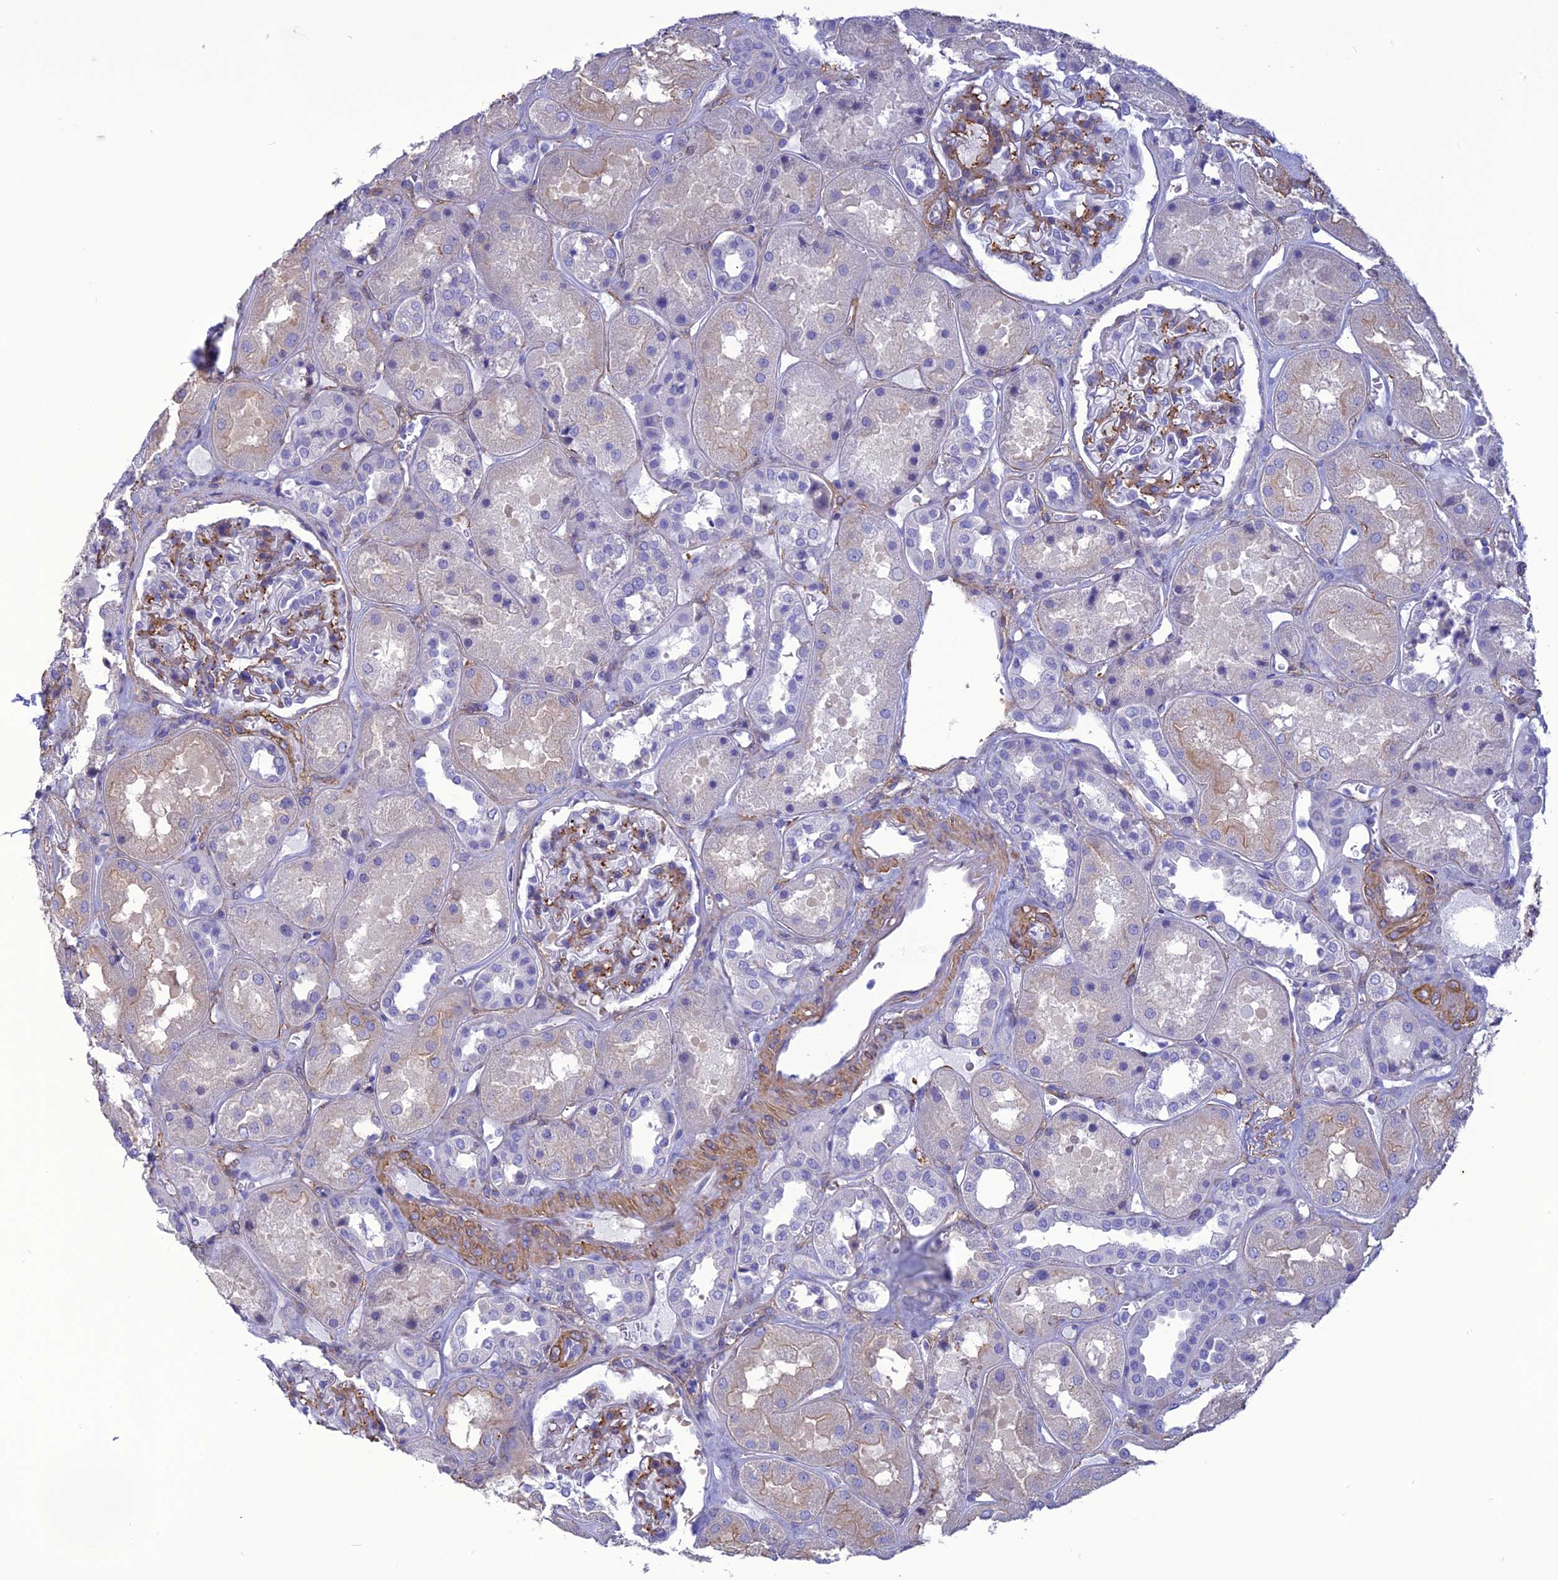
{"staining": {"intensity": "weak", "quantity": "25%-75%", "location": "cytoplasmic/membranous"}, "tissue": "kidney", "cell_type": "Cells in glomeruli", "image_type": "normal", "snomed": [{"axis": "morphology", "description": "Normal tissue, NOS"}, {"axis": "topography", "description": "Kidney"}], "caption": "Cells in glomeruli exhibit low levels of weak cytoplasmic/membranous positivity in about 25%-75% of cells in normal human kidney. (brown staining indicates protein expression, while blue staining denotes nuclei).", "gene": "NKD1", "patient": {"sex": "male", "age": 70}}